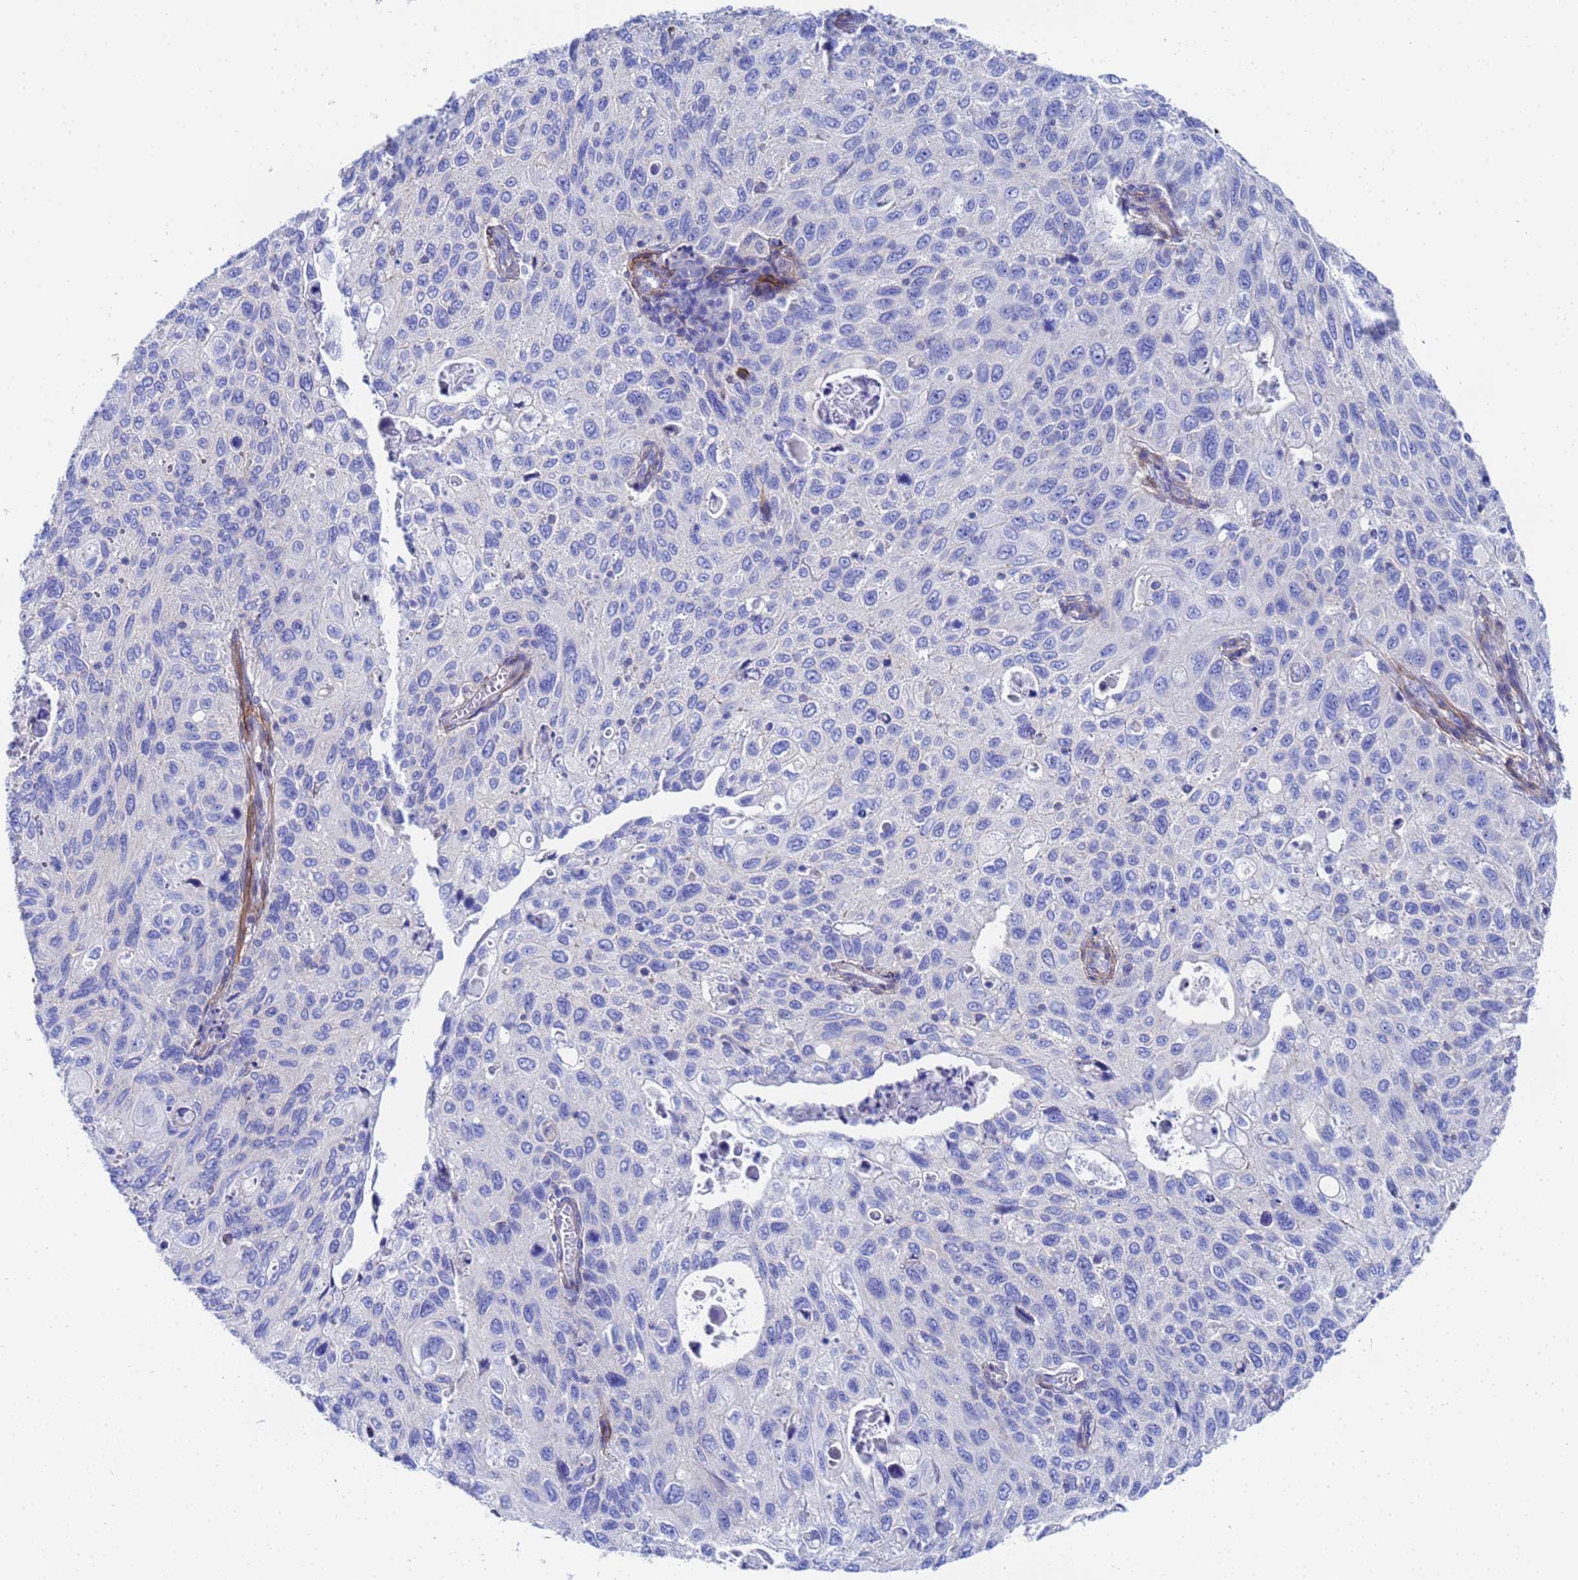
{"staining": {"intensity": "negative", "quantity": "none", "location": "none"}, "tissue": "cervical cancer", "cell_type": "Tumor cells", "image_type": "cancer", "snomed": [{"axis": "morphology", "description": "Squamous cell carcinoma, NOS"}, {"axis": "topography", "description": "Cervix"}], "caption": "DAB (3,3'-diaminobenzidine) immunohistochemical staining of human cervical cancer shows no significant expression in tumor cells. Brightfield microscopy of immunohistochemistry stained with DAB (brown) and hematoxylin (blue), captured at high magnification.", "gene": "RAB39B", "patient": {"sex": "female", "age": 70}}